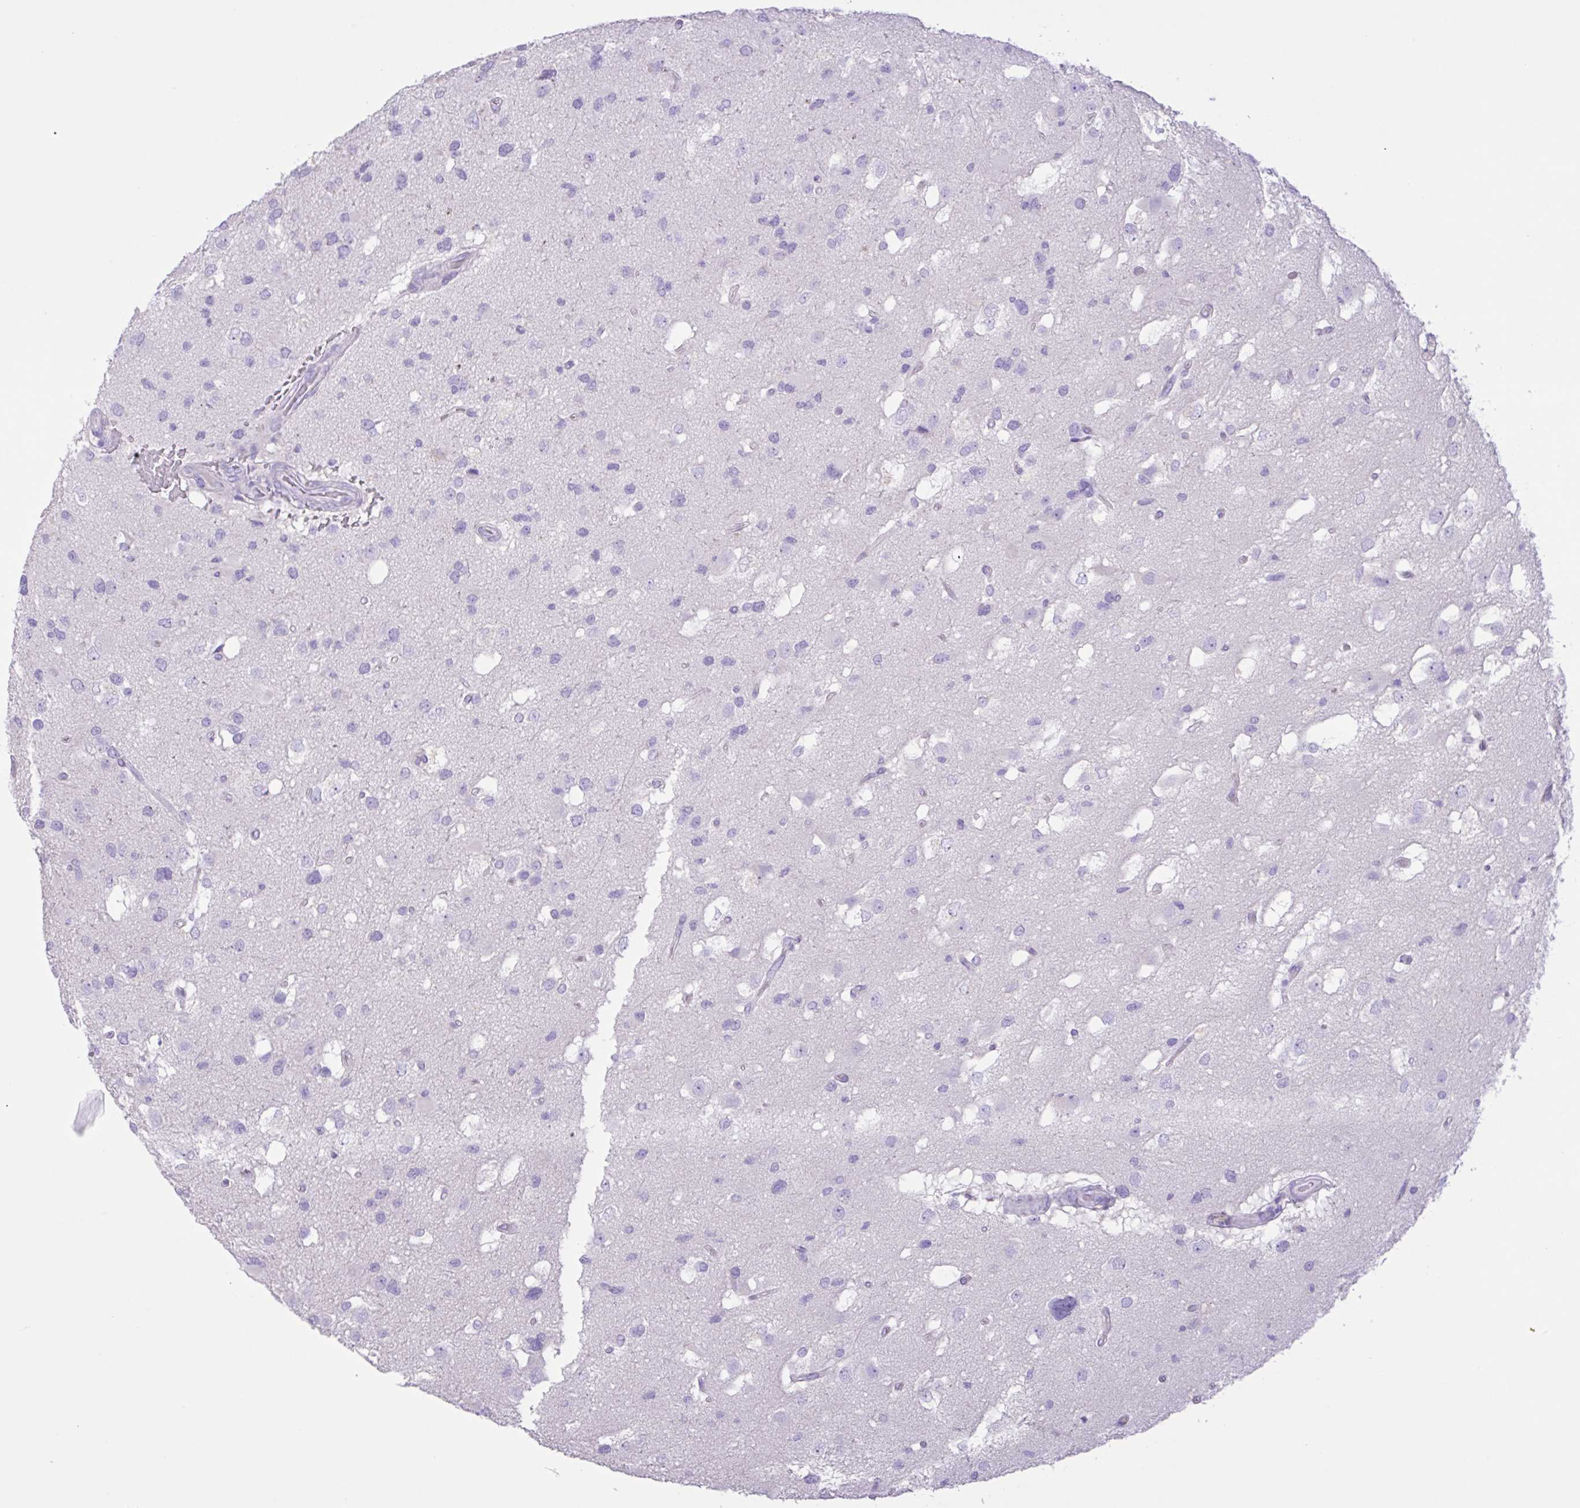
{"staining": {"intensity": "negative", "quantity": "none", "location": "none"}, "tissue": "glioma", "cell_type": "Tumor cells", "image_type": "cancer", "snomed": [{"axis": "morphology", "description": "Glioma, malignant, High grade"}, {"axis": "topography", "description": "Brain"}], "caption": "Tumor cells are negative for protein expression in human glioma.", "gene": "CST11", "patient": {"sex": "male", "age": 53}}